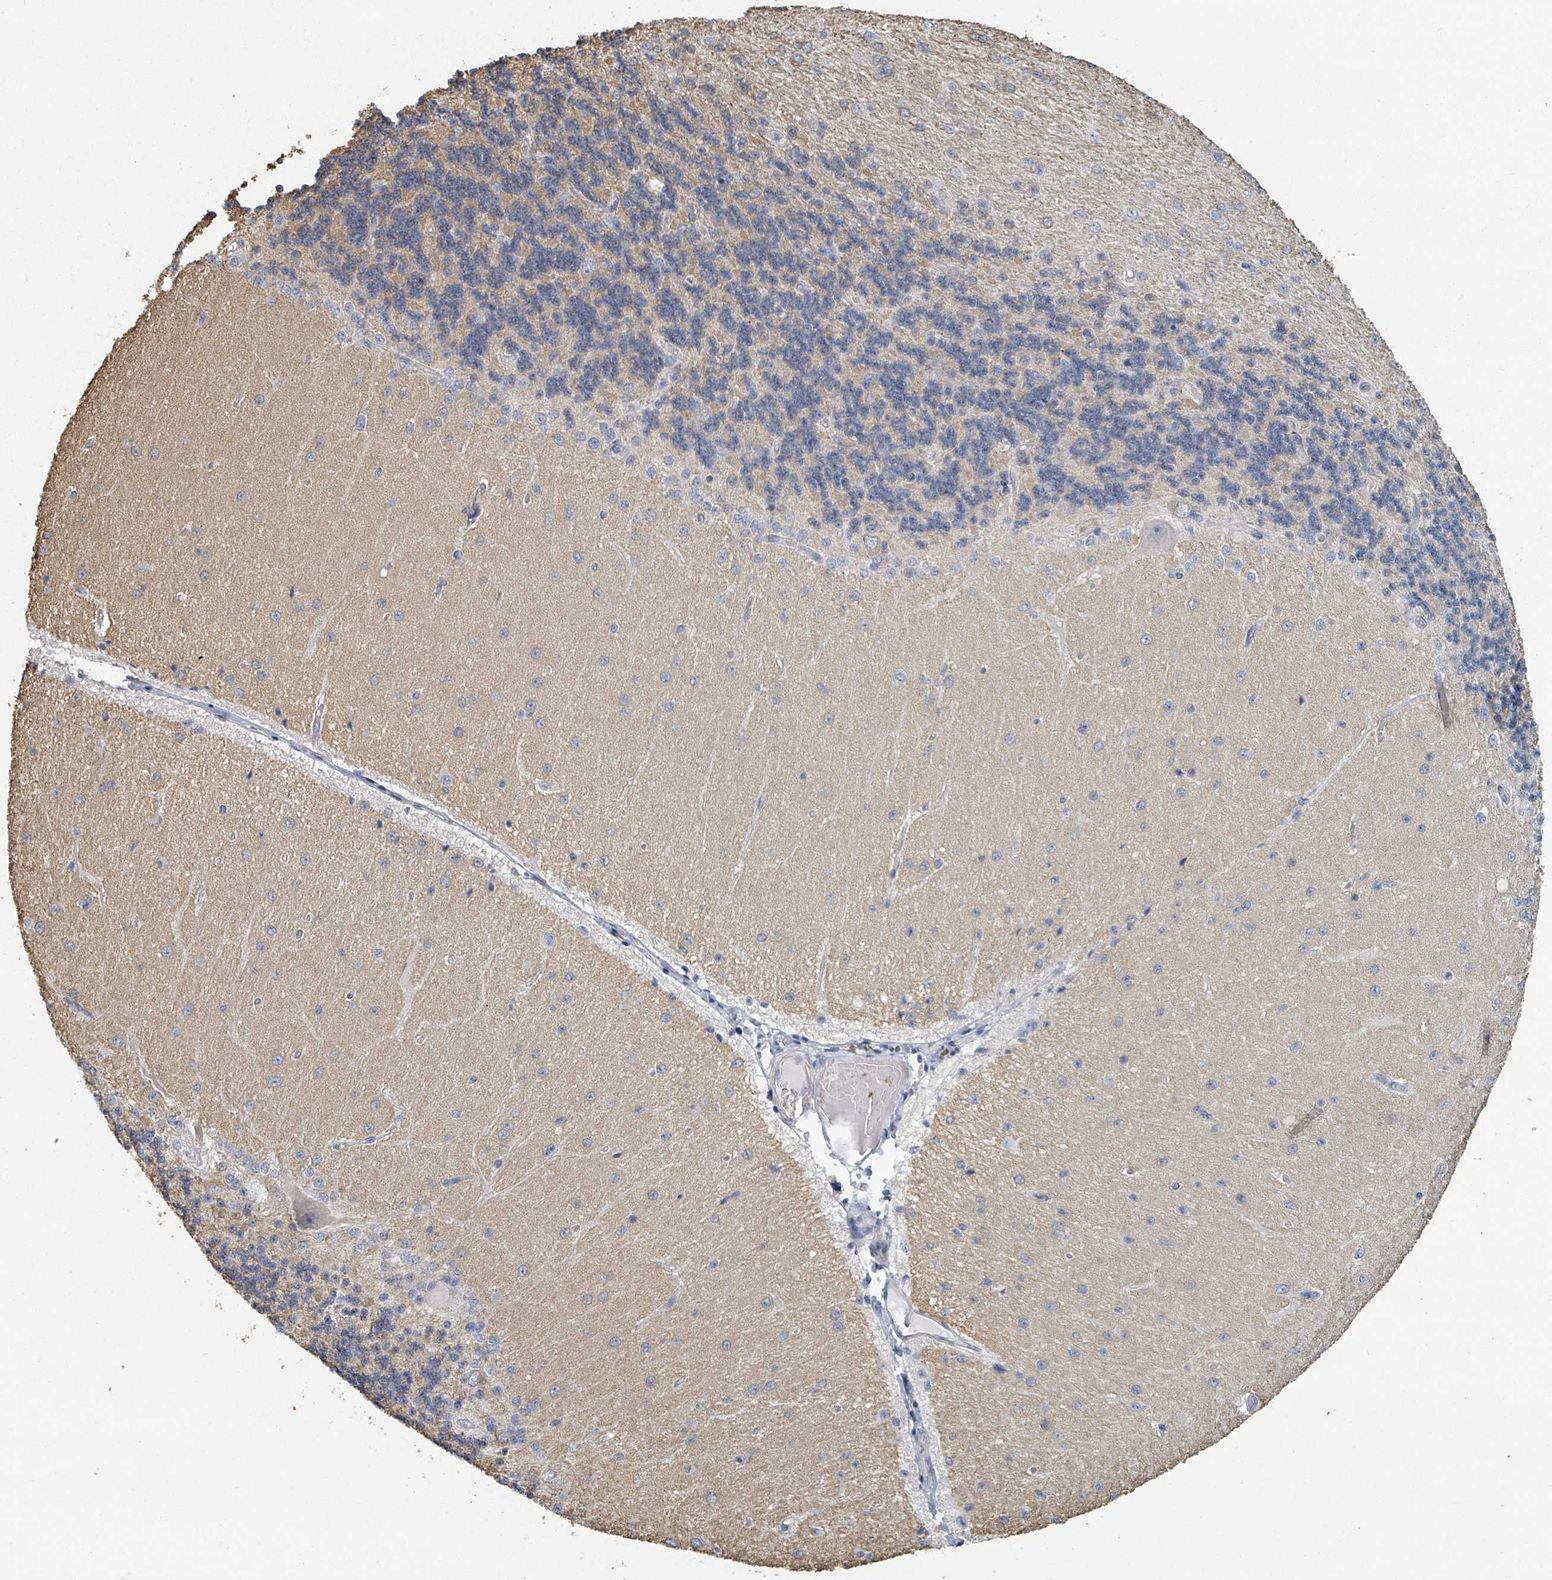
{"staining": {"intensity": "moderate", "quantity": "25%-75%", "location": "cytoplasmic/membranous"}, "tissue": "cerebellum", "cell_type": "Cells in granular layer", "image_type": "normal", "snomed": [{"axis": "morphology", "description": "Normal tissue, NOS"}, {"axis": "topography", "description": "Cerebellum"}], "caption": "Brown immunohistochemical staining in unremarkable human cerebellum shows moderate cytoplasmic/membranous expression in about 25%-75% of cells in granular layer.", "gene": "PLAUR", "patient": {"sex": "female", "age": 29}}